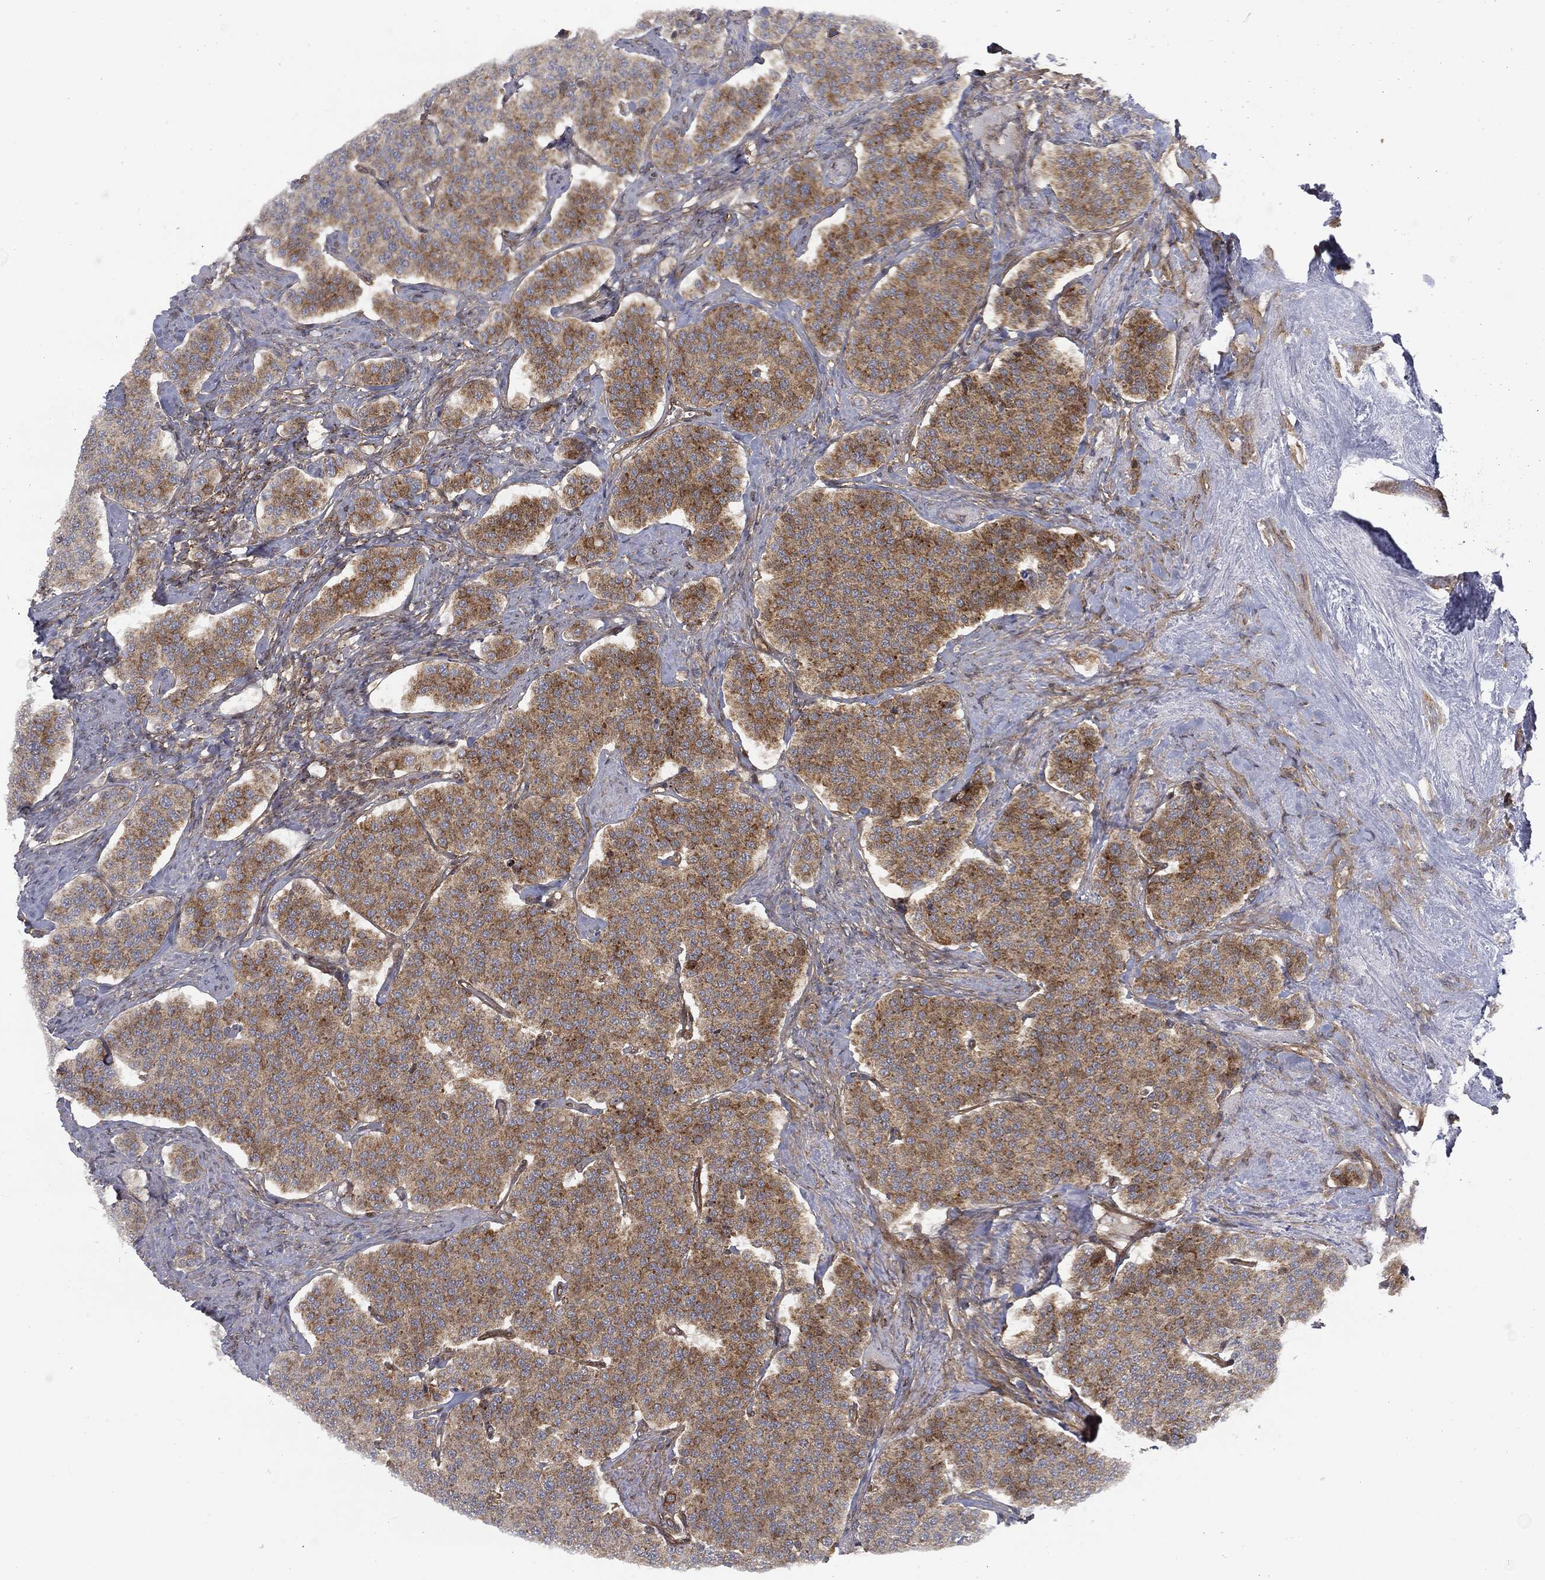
{"staining": {"intensity": "moderate", "quantity": "25%-75%", "location": "cytoplasmic/membranous"}, "tissue": "carcinoid", "cell_type": "Tumor cells", "image_type": "cancer", "snomed": [{"axis": "morphology", "description": "Carcinoid, malignant, NOS"}, {"axis": "topography", "description": "Small intestine"}], "caption": "Immunohistochemistry (IHC) (DAB) staining of carcinoid reveals moderate cytoplasmic/membranous protein positivity in approximately 25%-75% of tumor cells. The protein is stained brown, and the nuclei are stained in blue (DAB IHC with brightfield microscopy, high magnification).", "gene": "RFTN1", "patient": {"sex": "female", "age": 58}}